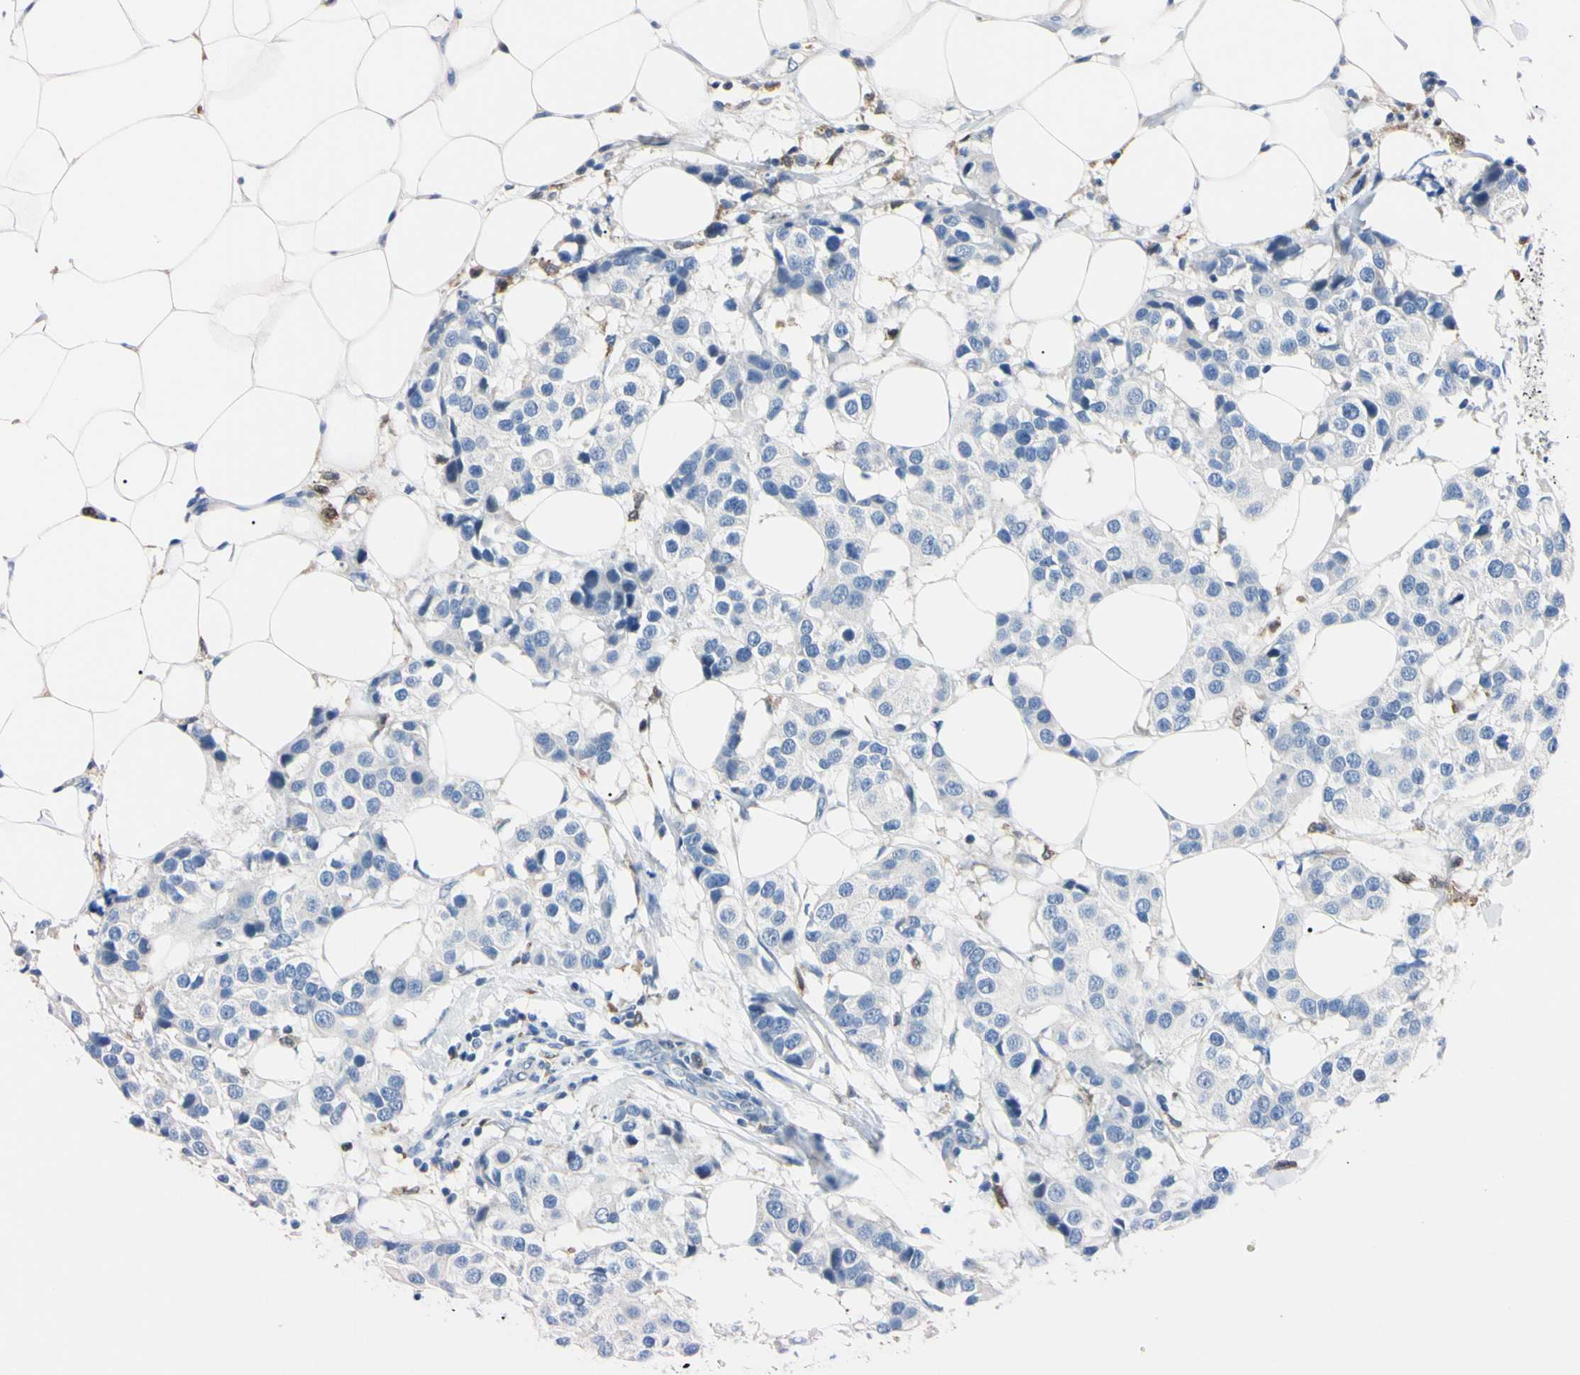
{"staining": {"intensity": "negative", "quantity": "none", "location": "none"}, "tissue": "breast cancer", "cell_type": "Tumor cells", "image_type": "cancer", "snomed": [{"axis": "morphology", "description": "Normal tissue, NOS"}, {"axis": "morphology", "description": "Duct carcinoma"}, {"axis": "topography", "description": "Breast"}], "caption": "A micrograph of infiltrating ductal carcinoma (breast) stained for a protein reveals no brown staining in tumor cells.", "gene": "NCF4", "patient": {"sex": "female", "age": 39}}